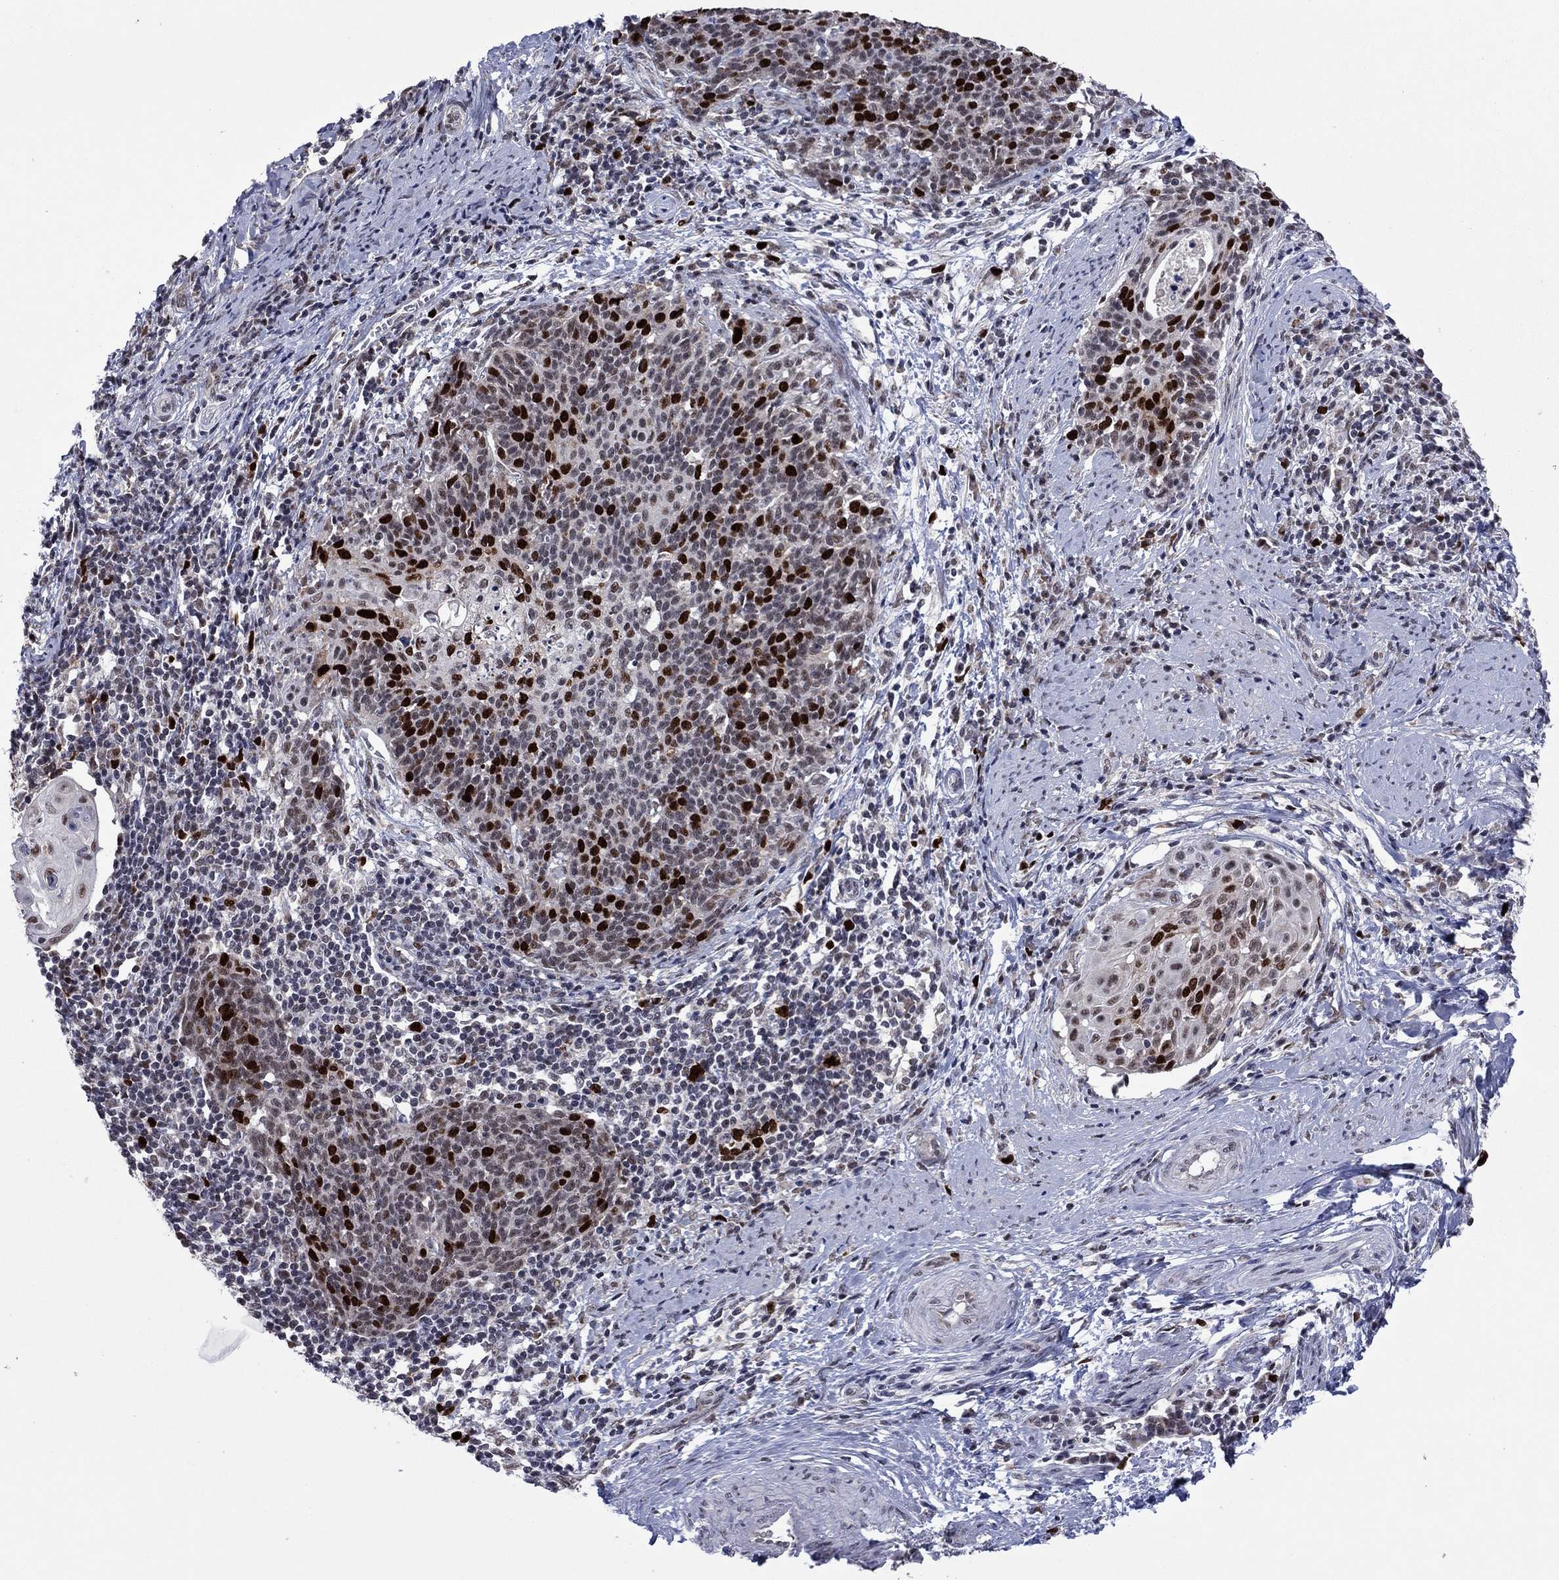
{"staining": {"intensity": "strong", "quantity": "25%-75%", "location": "nuclear"}, "tissue": "cervical cancer", "cell_type": "Tumor cells", "image_type": "cancer", "snomed": [{"axis": "morphology", "description": "Squamous cell carcinoma, NOS"}, {"axis": "topography", "description": "Cervix"}], "caption": "Immunohistochemistry (IHC) histopathology image of neoplastic tissue: squamous cell carcinoma (cervical) stained using IHC shows high levels of strong protein expression localized specifically in the nuclear of tumor cells, appearing as a nuclear brown color.", "gene": "CDCA5", "patient": {"sex": "female", "age": 39}}